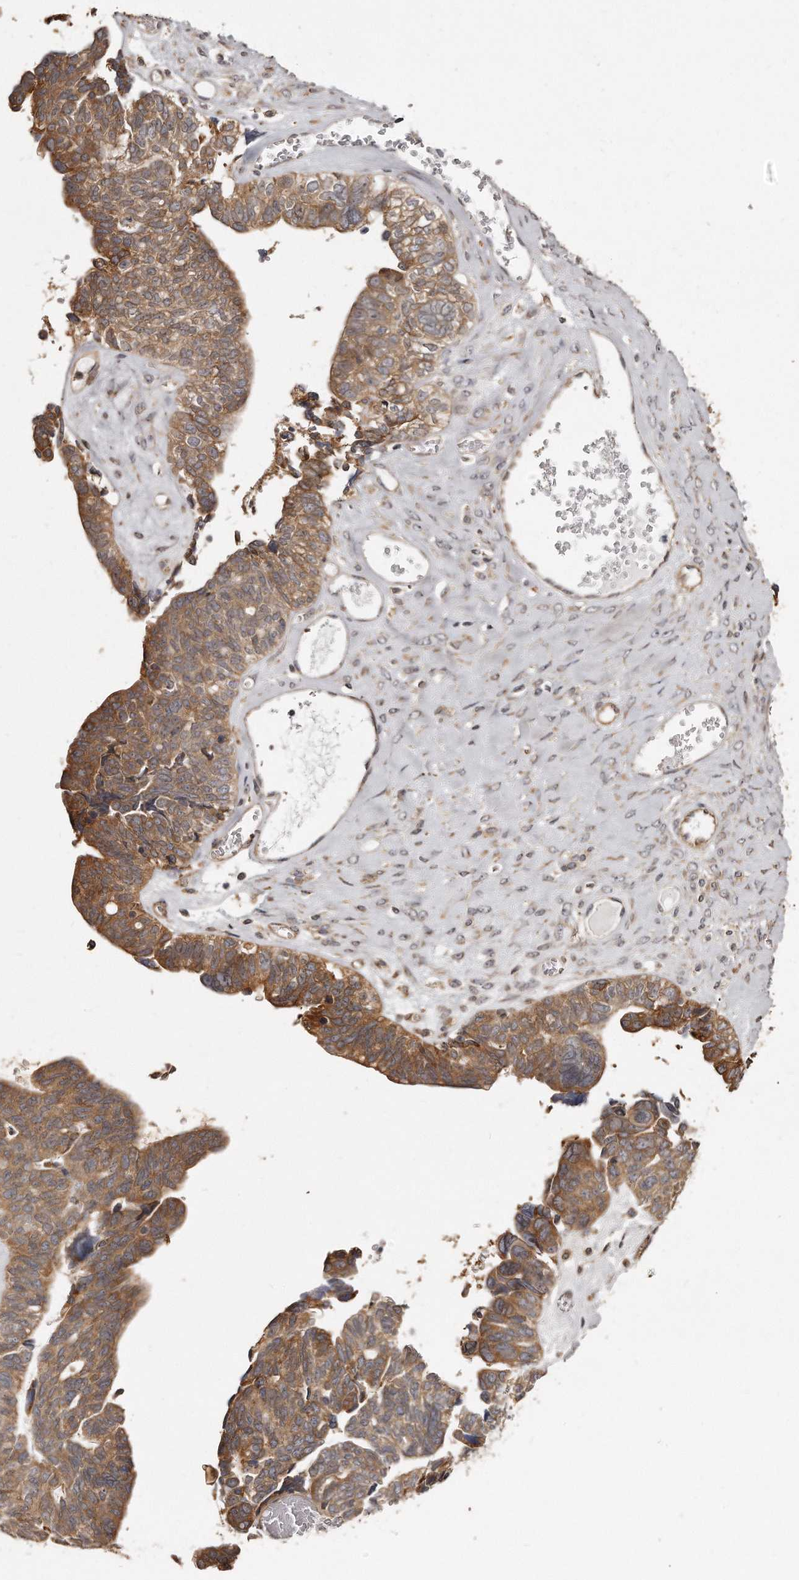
{"staining": {"intensity": "moderate", "quantity": ">75%", "location": "cytoplasmic/membranous"}, "tissue": "ovarian cancer", "cell_type": "Tumor cells", "image_type": "cancer", "snomed": [{"axis": "morphology", "description": "Cystadenocarcinoma, serous, NOS"}, {"axis": "topography", "description": "Ovary"}], "caption": "Immunohistochemical staining of human ovarian cancer displays moderate cytoplasmic/membranous protein positivity in about >75% of tumor cells.", "gene": "TRAPPC14", "patient": {"sex": "female", "age": 79}}